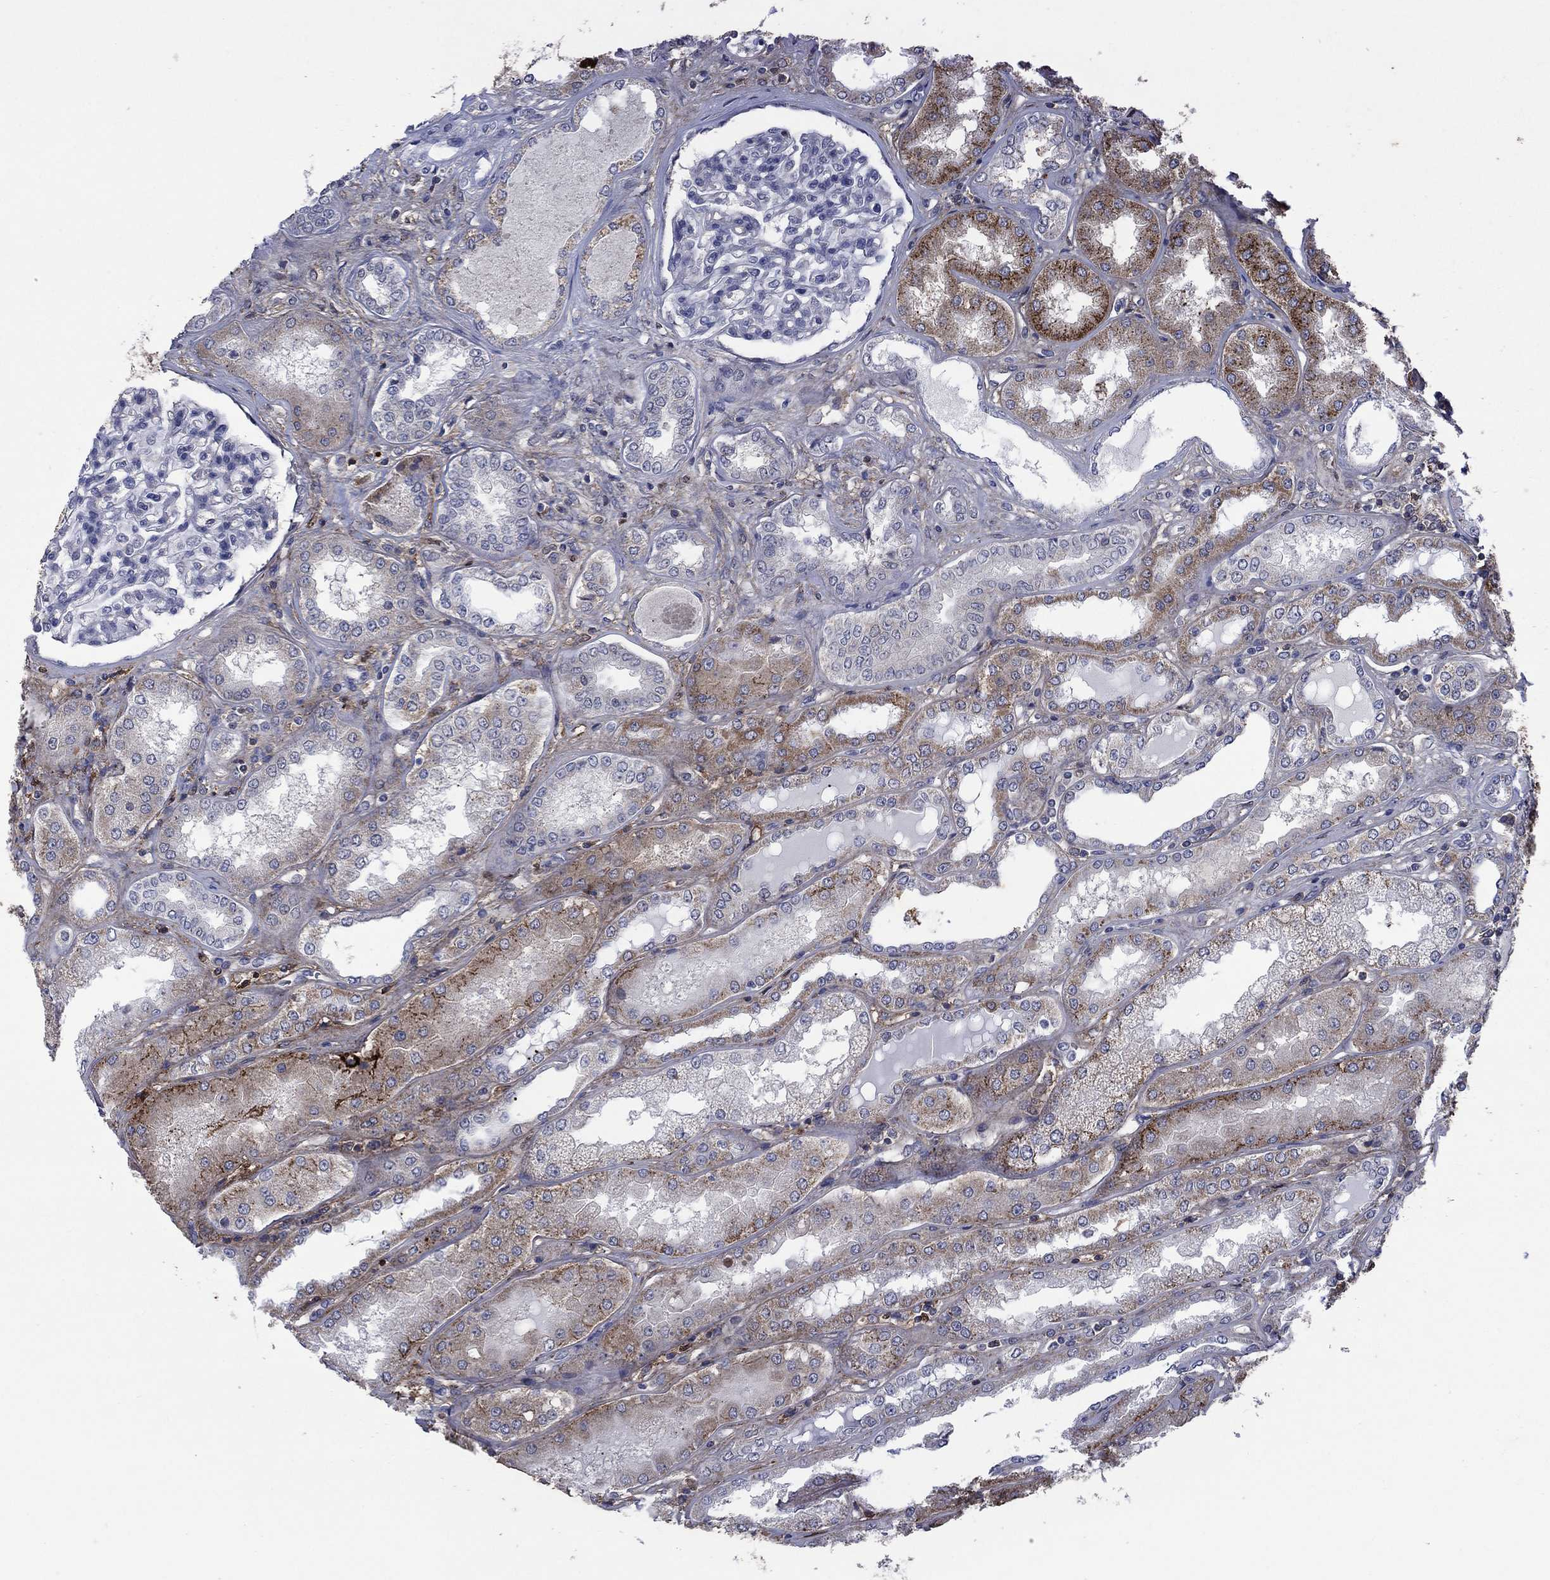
{"staining": {"intensity": "strong", "quantity": "<25%", "location": "cytoplasmic/membranous"}, "tissue": "kidney", "cell_type": "Cells in glomeruli", "image_type": "normal", "snomed": [{"axis": "morphology", "description": "Normal tissue, NOS"}, {"axis": "topography", "description": "Kidney"}], "caption": "Protein expression analysis of benign human kidney reveals strong cytoplasmic/membranous staining in approximately <25% of cells in glomeruli. (DAB (3,3'-diaminobenzidine) IHC with brightfield microscopy, high magnification).", "gene": "SDC1", "patient": {"sex": "female", "age": 56}}